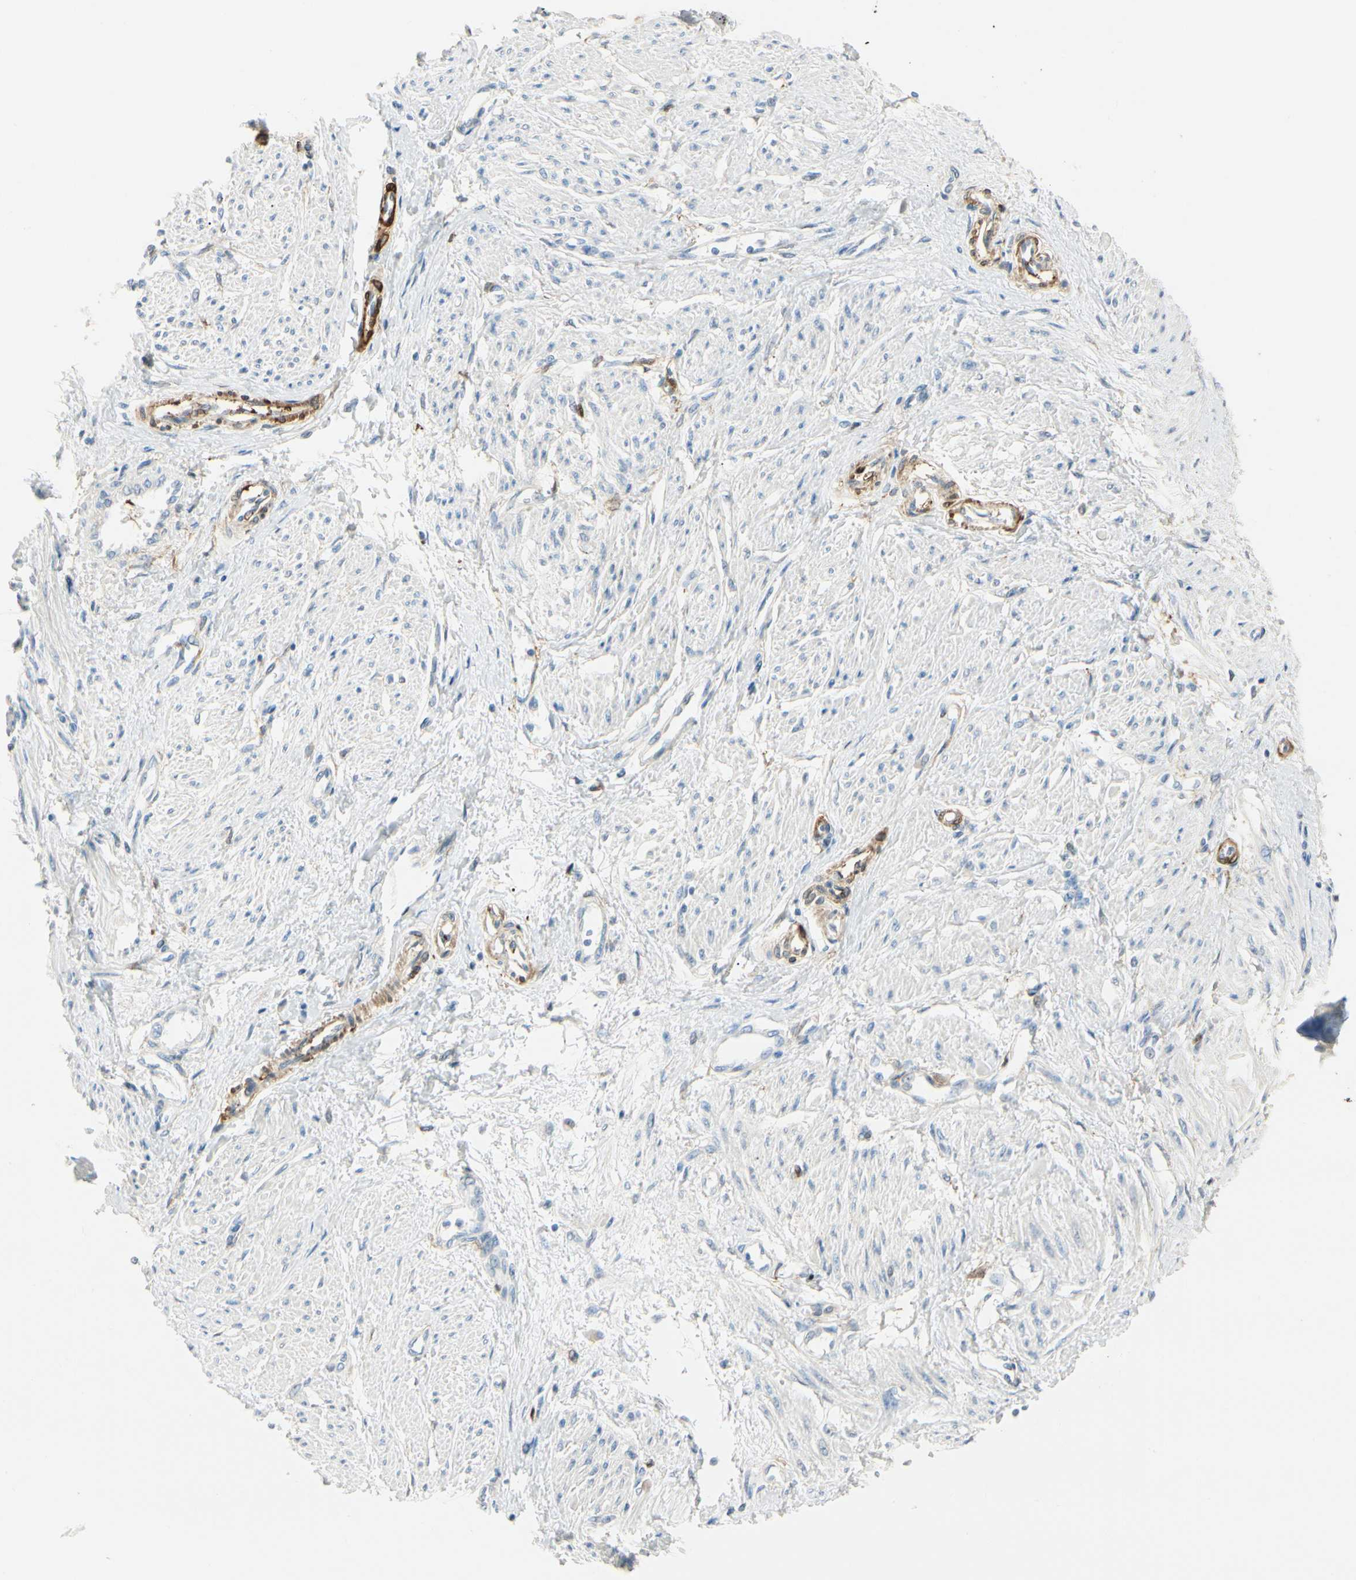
{"staining": {"intensity": "weak", "quantity": "25%-75%", "location": "cytoplasmic/membranous"}, "tissue": "smooth muscle", "cell_type": "Smooth muscle cells", "image_type": "normal", "snomed": [{"axis": "morphology", "description": "Normal tissue, NOS"}, {"axis": "topography", "description": "Smooth muscle"}, {"axis": "topography", "description": "Uterus"}], "caption": "Immunohistochemistry image of benign smooth muscle: smooth muscle stained using IHC displays low levels of weak protein expression localized specifically in the cytoplasmic/membranous of smooth muscle cells, appearing as a cytoplasmic/membranous brown color.", "gene": "AMPH", "patient": {"sex": "female", "age": 39}}